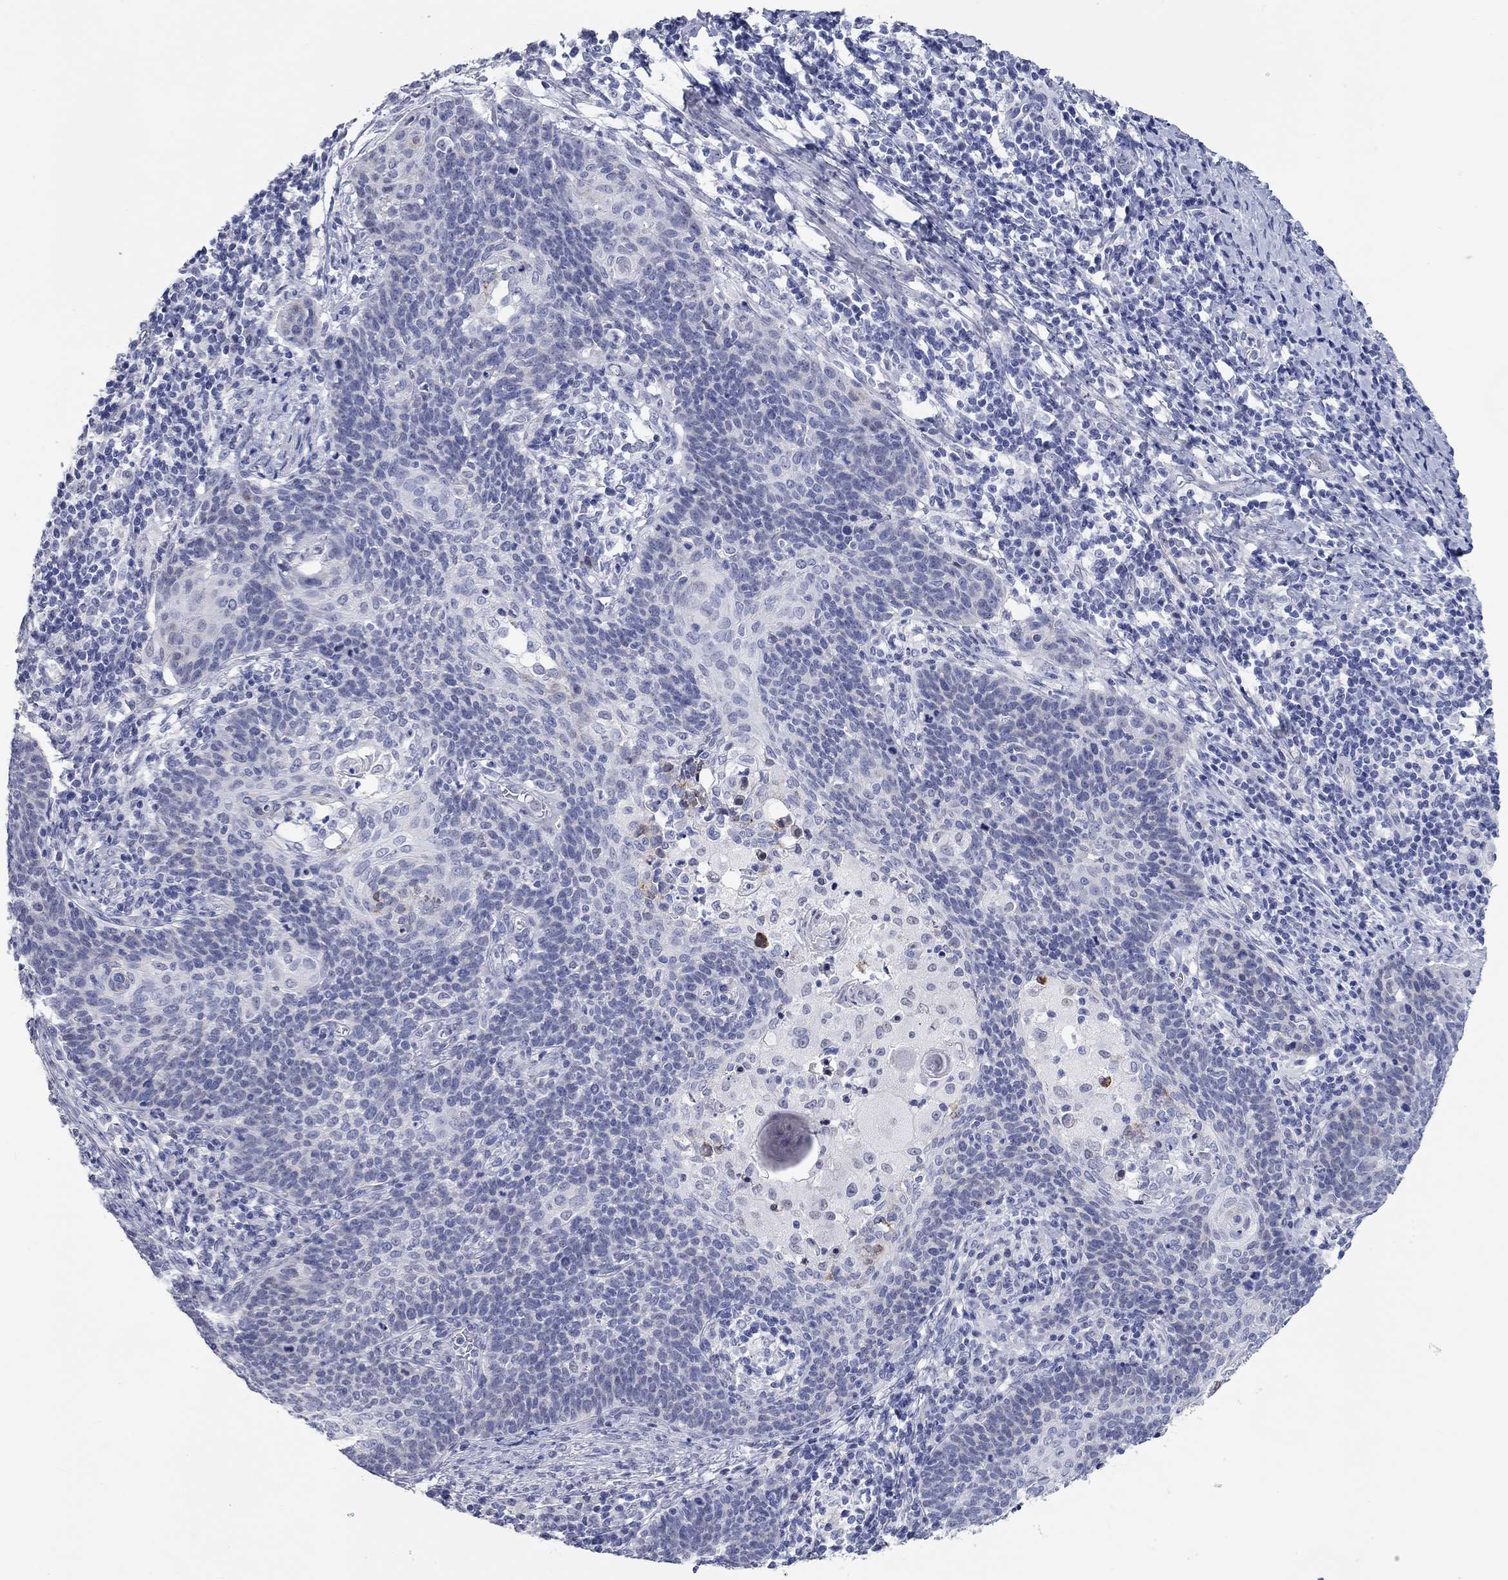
{"staining": {"intensity": "negative", "quantity": "none", "location": "none"}, "tissue": "cervical cancer", "cell_type": "Tumor cells", "image_type": "cancer", "snomed": [{"axis": "morphology", "description": "Squamous cell carcinoma, NOS"}, {"axis": "topography", "description": "Cervix"}], "caption": "Tumor cells are negative for brown protein staining in squamous cell carcinoma (cervical).", "gene": "WASF3", "patient": {"sex": "female", "age": 39}}